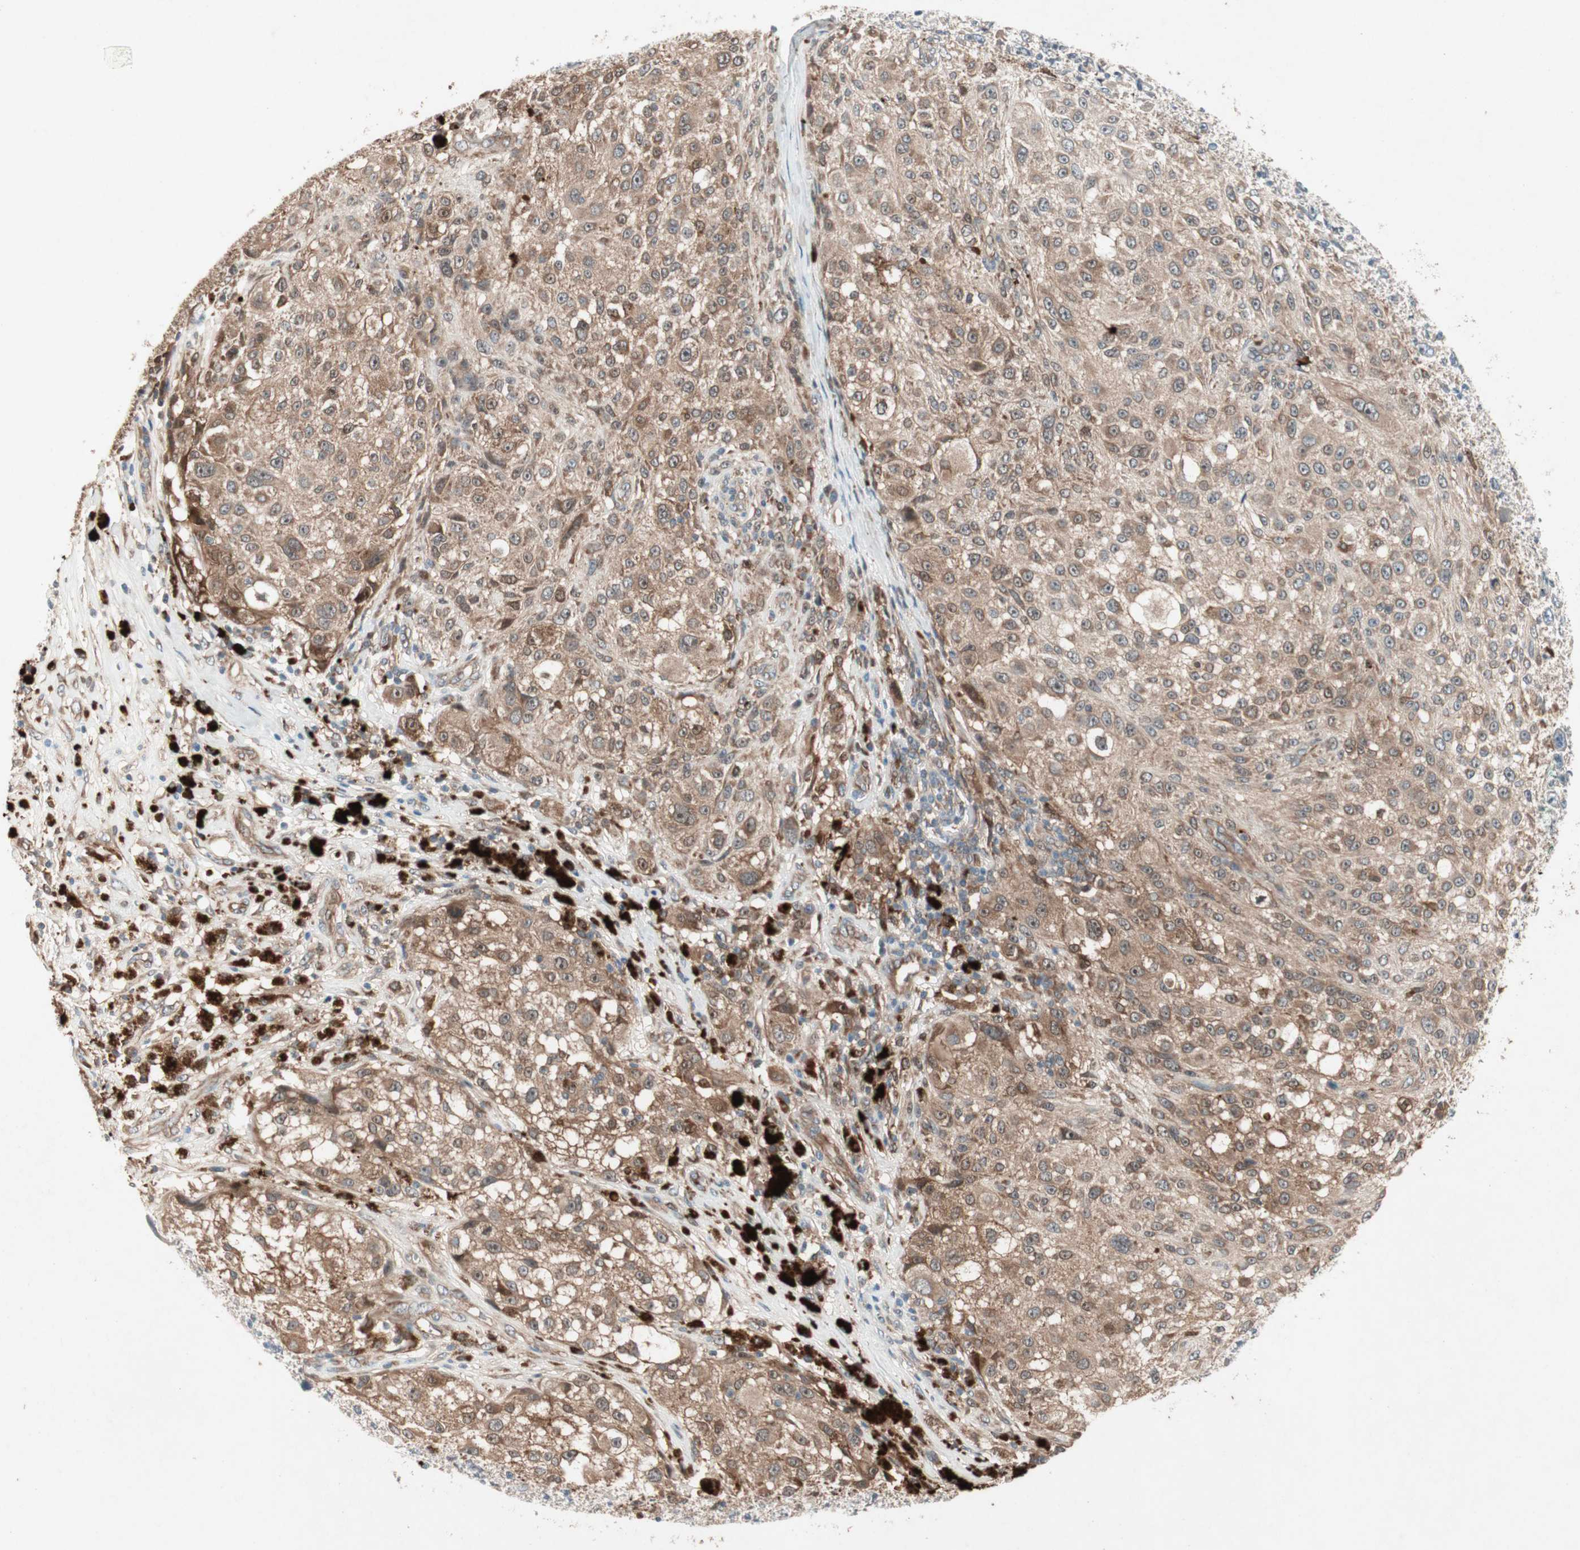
{"staining": {"intensity": "moderate", "quantity": "25%-75%", "location": "cytoplasmic/membranous"}, "tissue": "melanoma", "cell_type": "Tumor cells", "image_type": "cancer", "snomed": [{"axis": "morphology", "description": "Necrosis, NOS"}, {"axis": "morphology", "description": "Malignant melanoma, NOS"}, {"axis": "topography", "description": "Skin"}], "caption": "Protein expression analysis of malignant melanoma reveals moderate cytoplasmic/membranous expression in approximately 25%-75% of tumor cells.", "gene": "SDSL", "patient": {"sex": "female", "age": 87}}